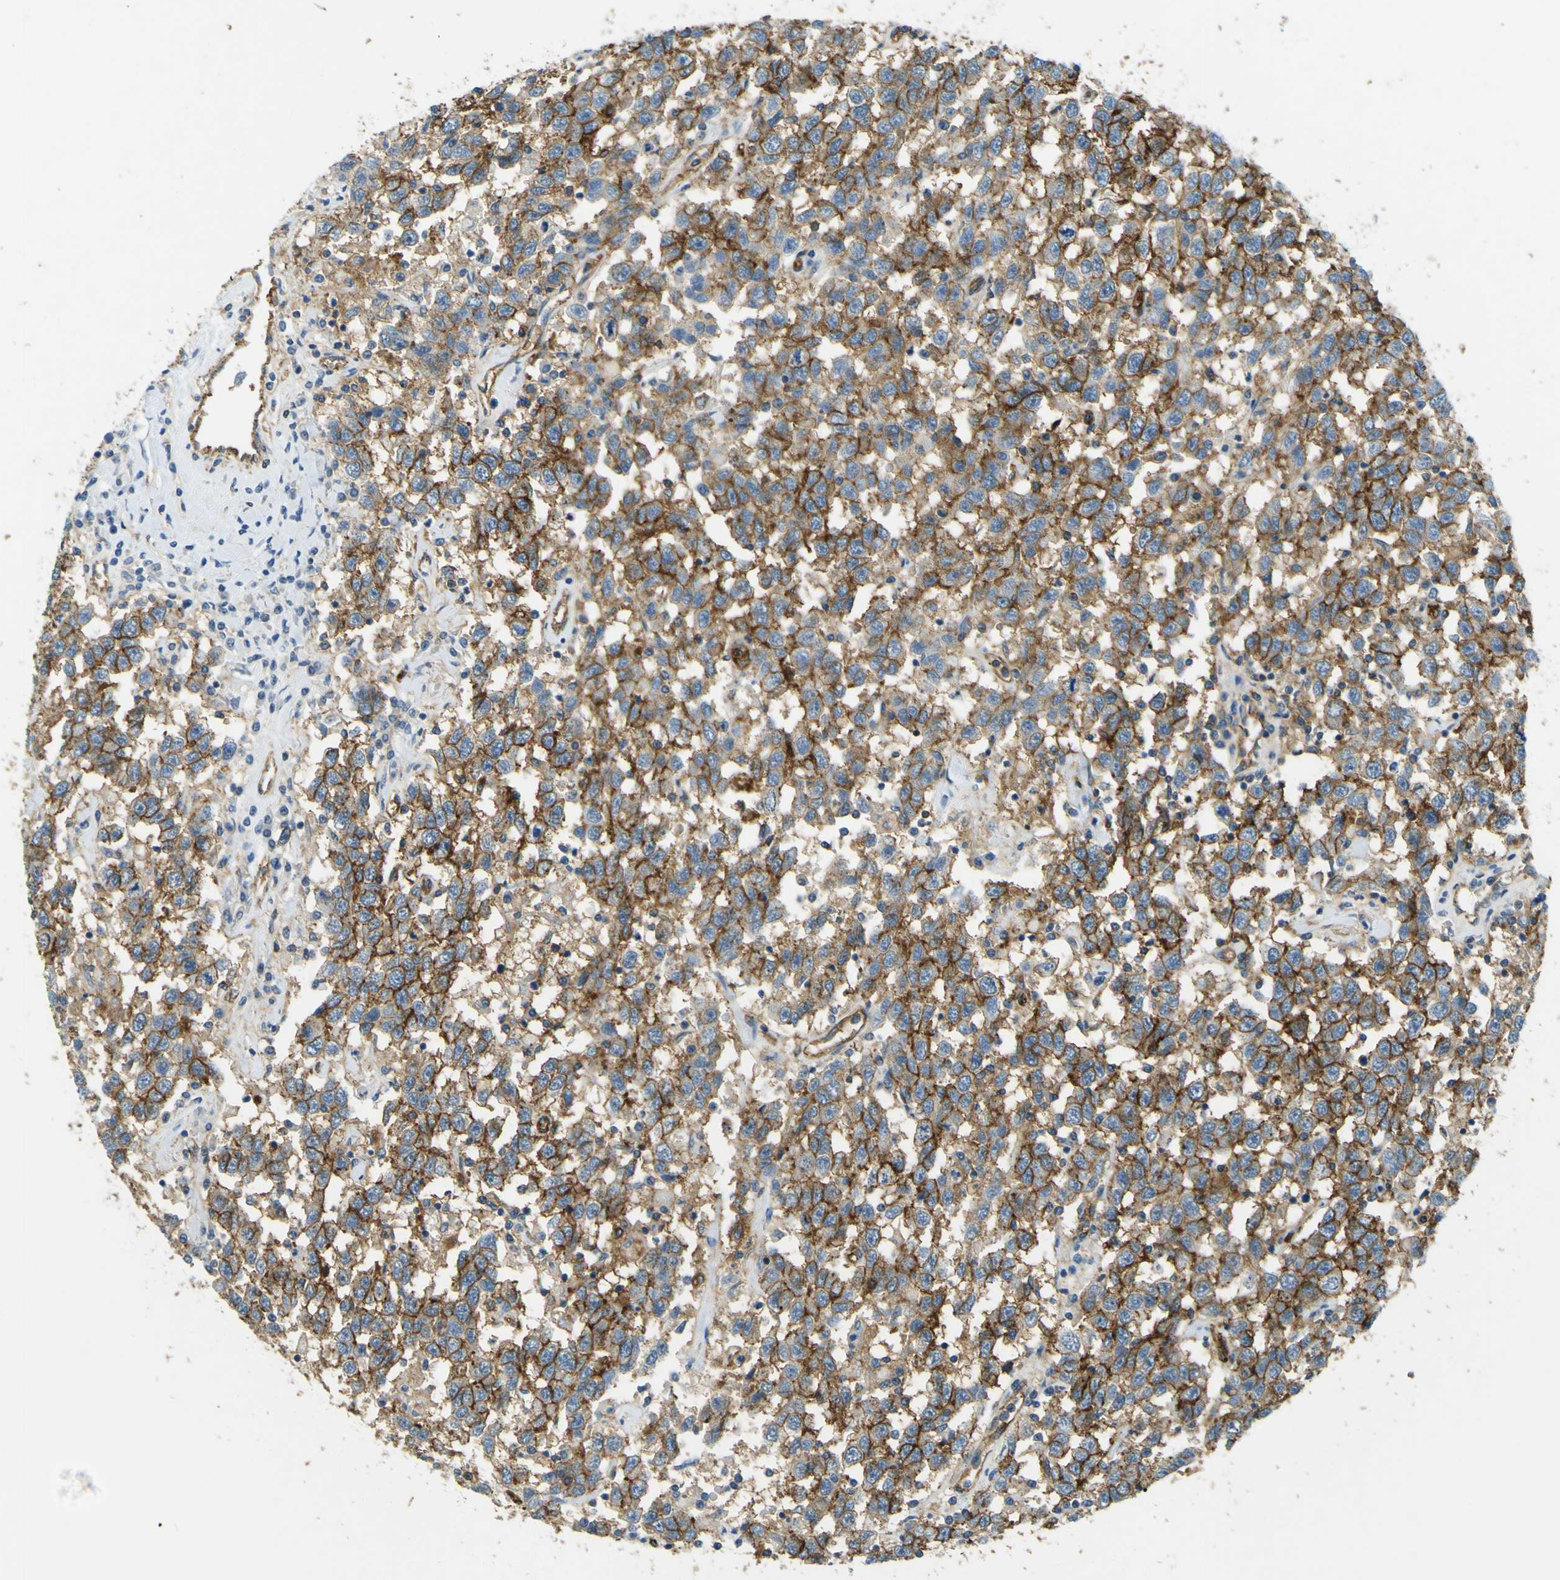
{"staining": {"intensity": "strong", "quantity": ">75%", "location": "cytoplasmic/membranous"}, "tissue": "testis cancer", "cell_type": "Tumor cells", "image_type": "cancer", "snomed": [{"axis": "morphology", "description": "Seminoma, NOS"}, {"axis": "topography", "description": "Testis"}], "caption": "The immunohistochemical stain shows strong cytoplasmic/membranous positivity in tumor cells of seminoma (testis) tissue.", "gene": "PLXDC1", "patient": {"sex": "male", "age": 41}}